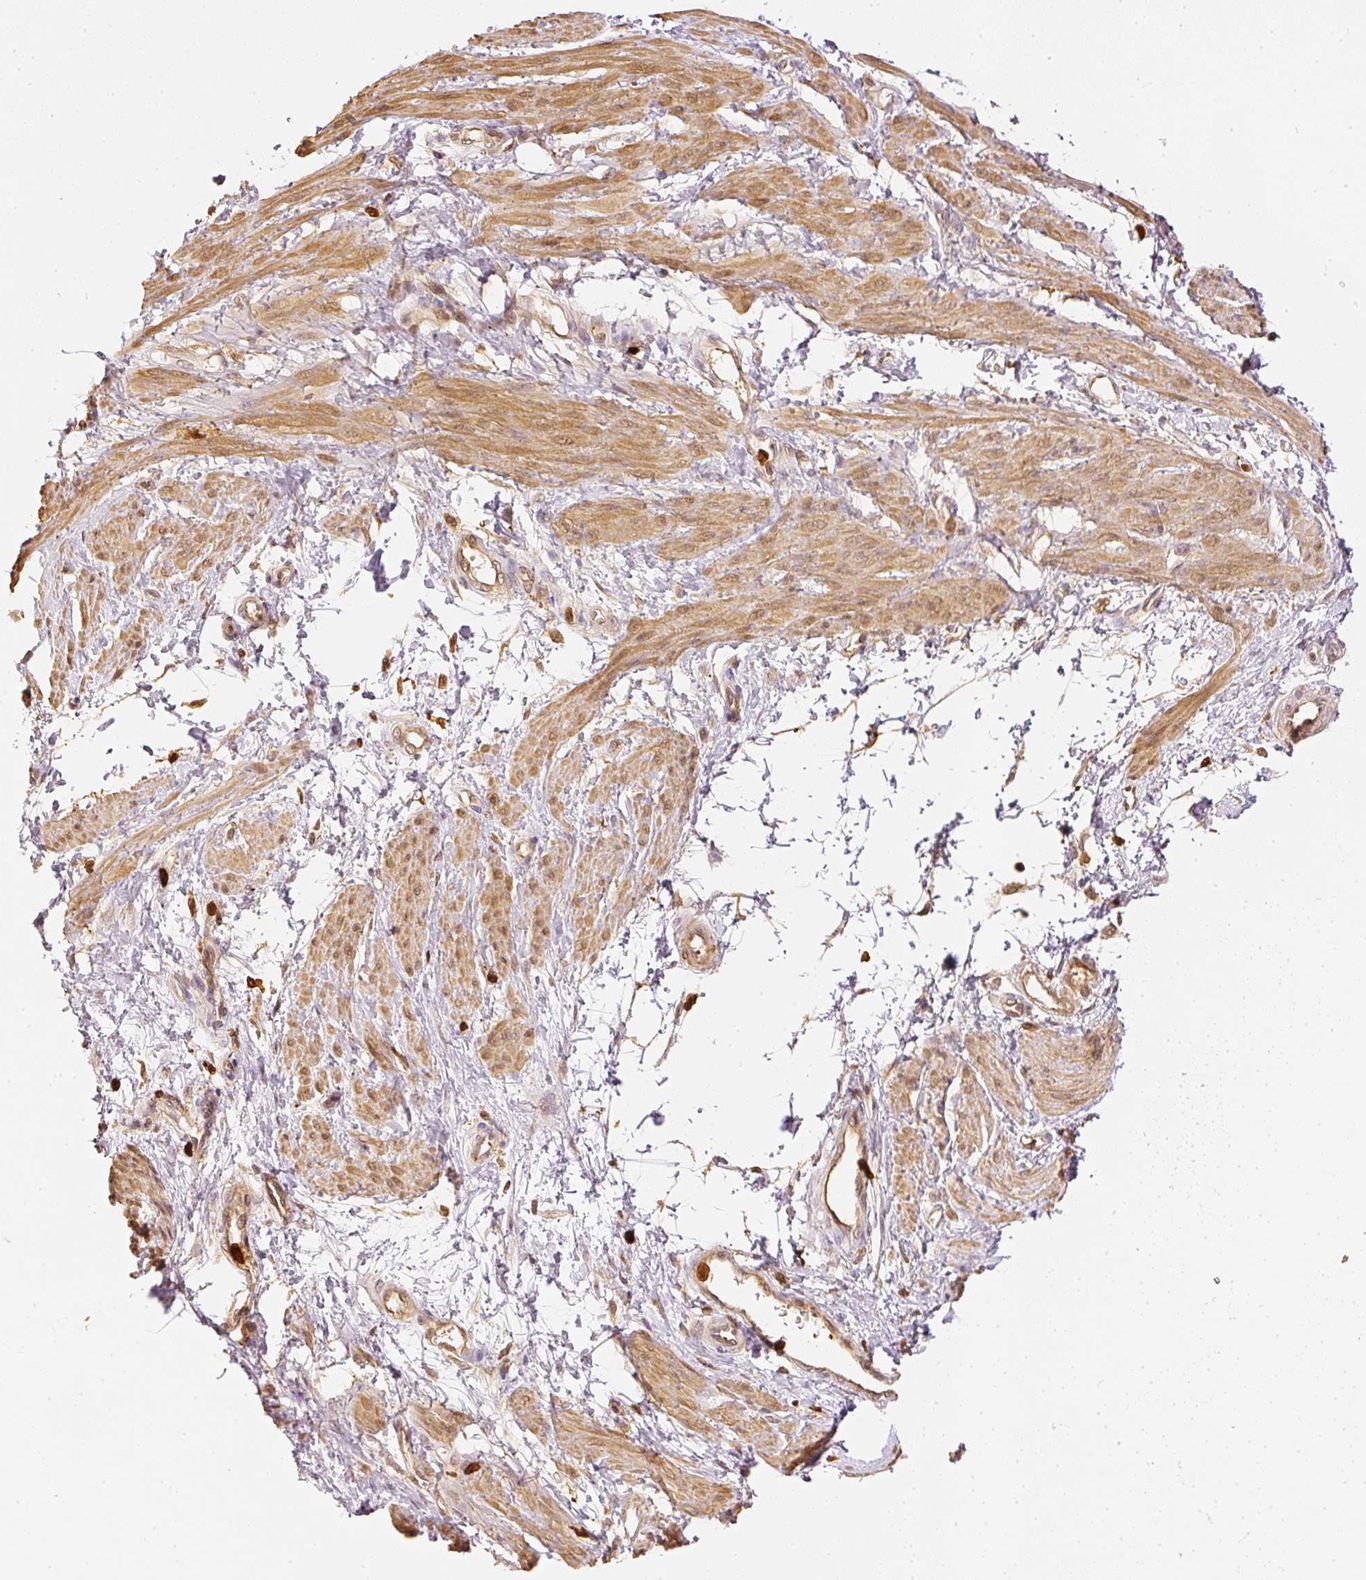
{"staining": {"intensity": "moderate", "quantity": ">75%", "location": "cytoplasmic/membranous"}, "tissue": "smooth muscle", "cell_type": "Smooth muscle cells", "image_type": "normal", "snomed": [{"axis": "morphology", "description": "Normal tissue, NOS"}, {"axis": "topography", "description": "Smooth muscle"}, {"axis": "topography", "description": "Uterus"}], "caption": "A high-resolution image shows immunohistochemistry (IHC) staining of unremarkable smooth muscle, which reveals moderate cytoplasmic/membranous positivity in about >75% of smooth muscle cells.", "gene": "PFN1", "patient": {"sex": "female", "age": 39}}